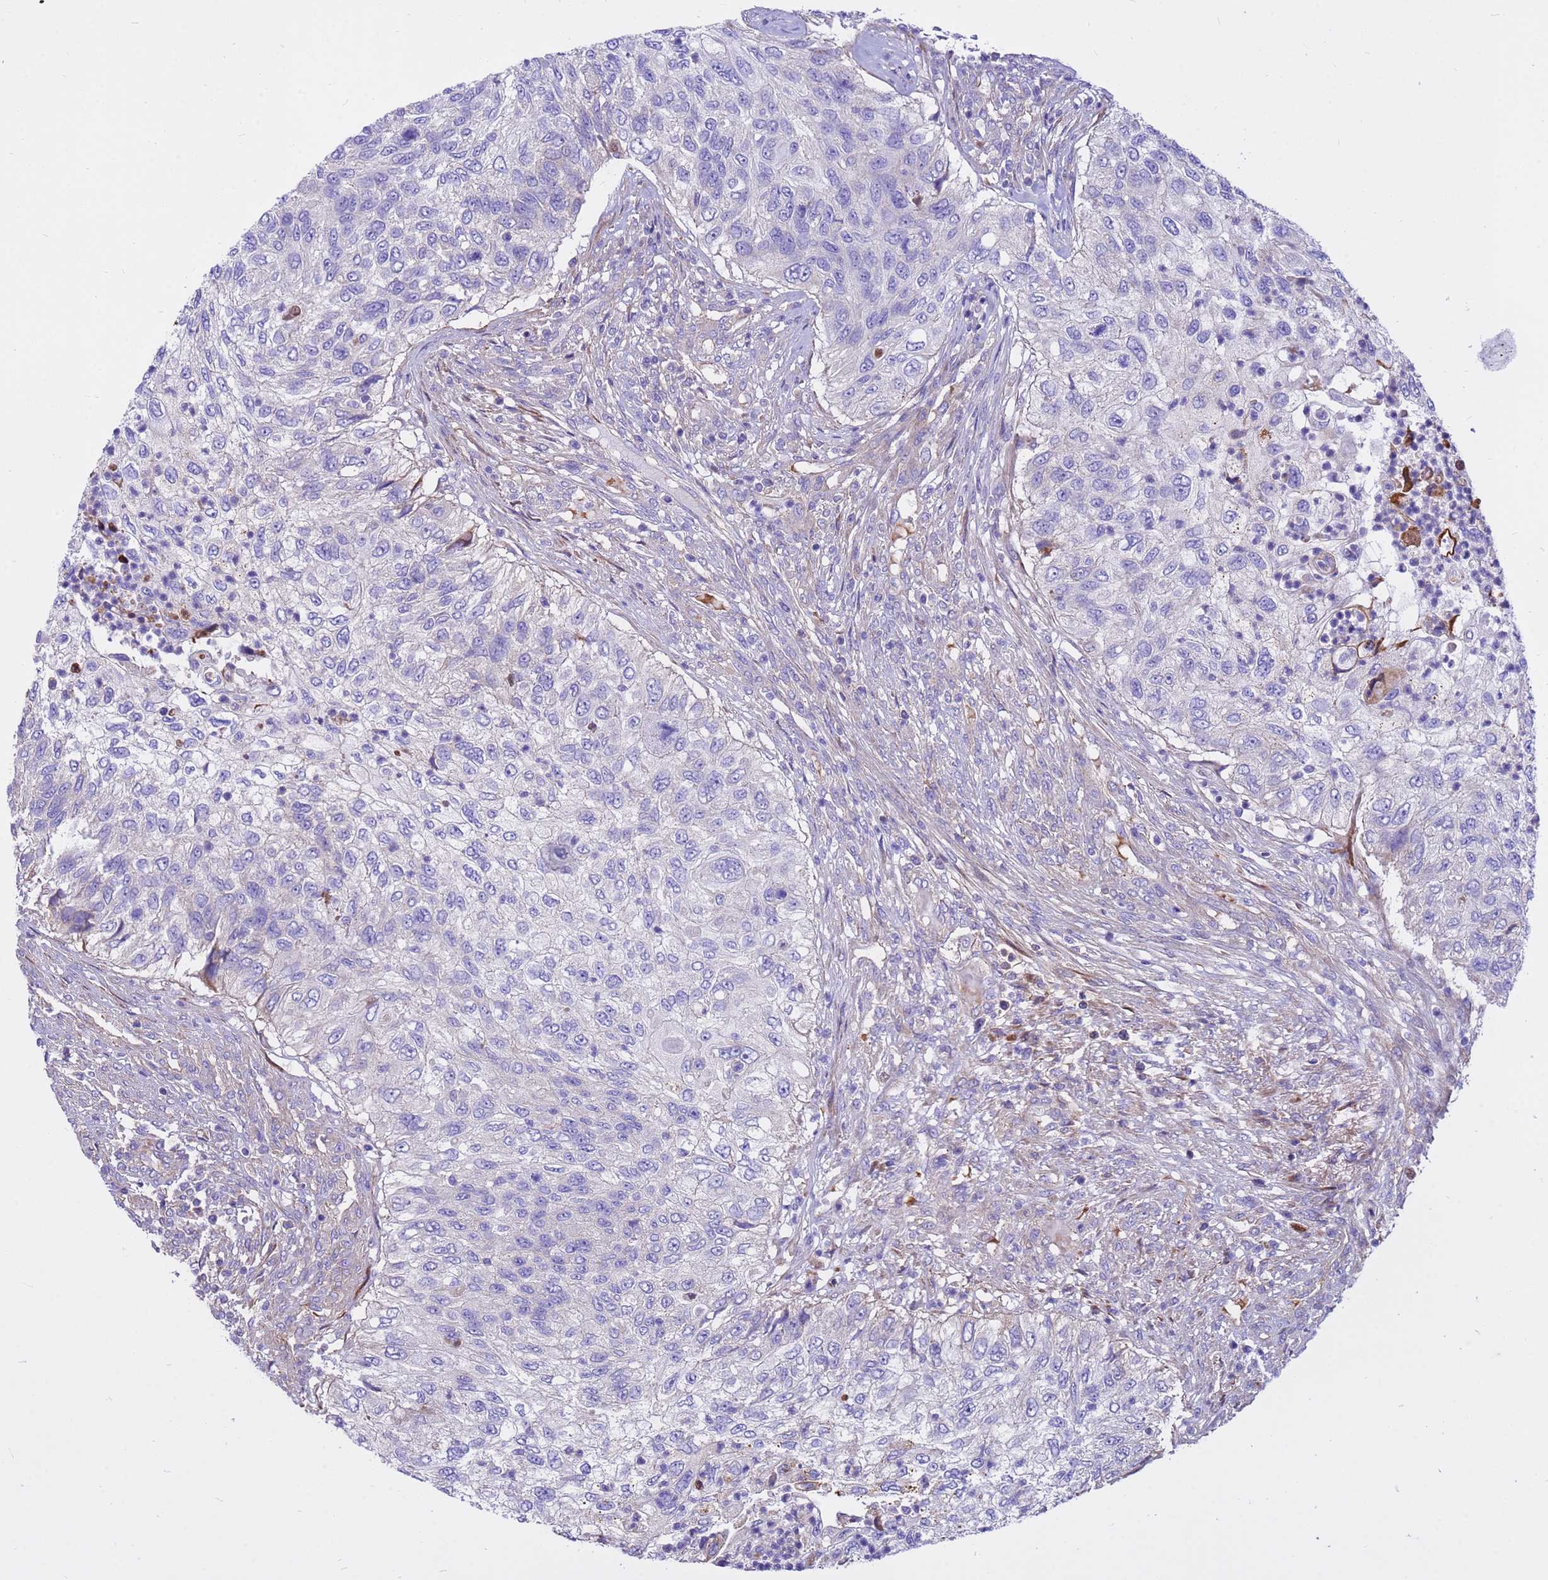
{"staining": {"intensity": "negative", "quantity": "none", "location": "none"}, "tissue": "urothelial cancer", "cell_type": "Tumor cells", "image_type": "cancer", "snomed": [{"axis": "morphology", "description": "Urothelial carcinoma, High grade"}, {"axis": "topography", "description": "Urinary bladder"}], "caption": "IHC of human urothelial carcinoma (high-grade) exhibits no staining in tumor cells. (Brightfield microscopy of DAB (3,3'-diaminobenzidine) immunohistochemistry at high magnification).", "gene": "CRHBP", "patient": {"sex": "female", "age": 60}}